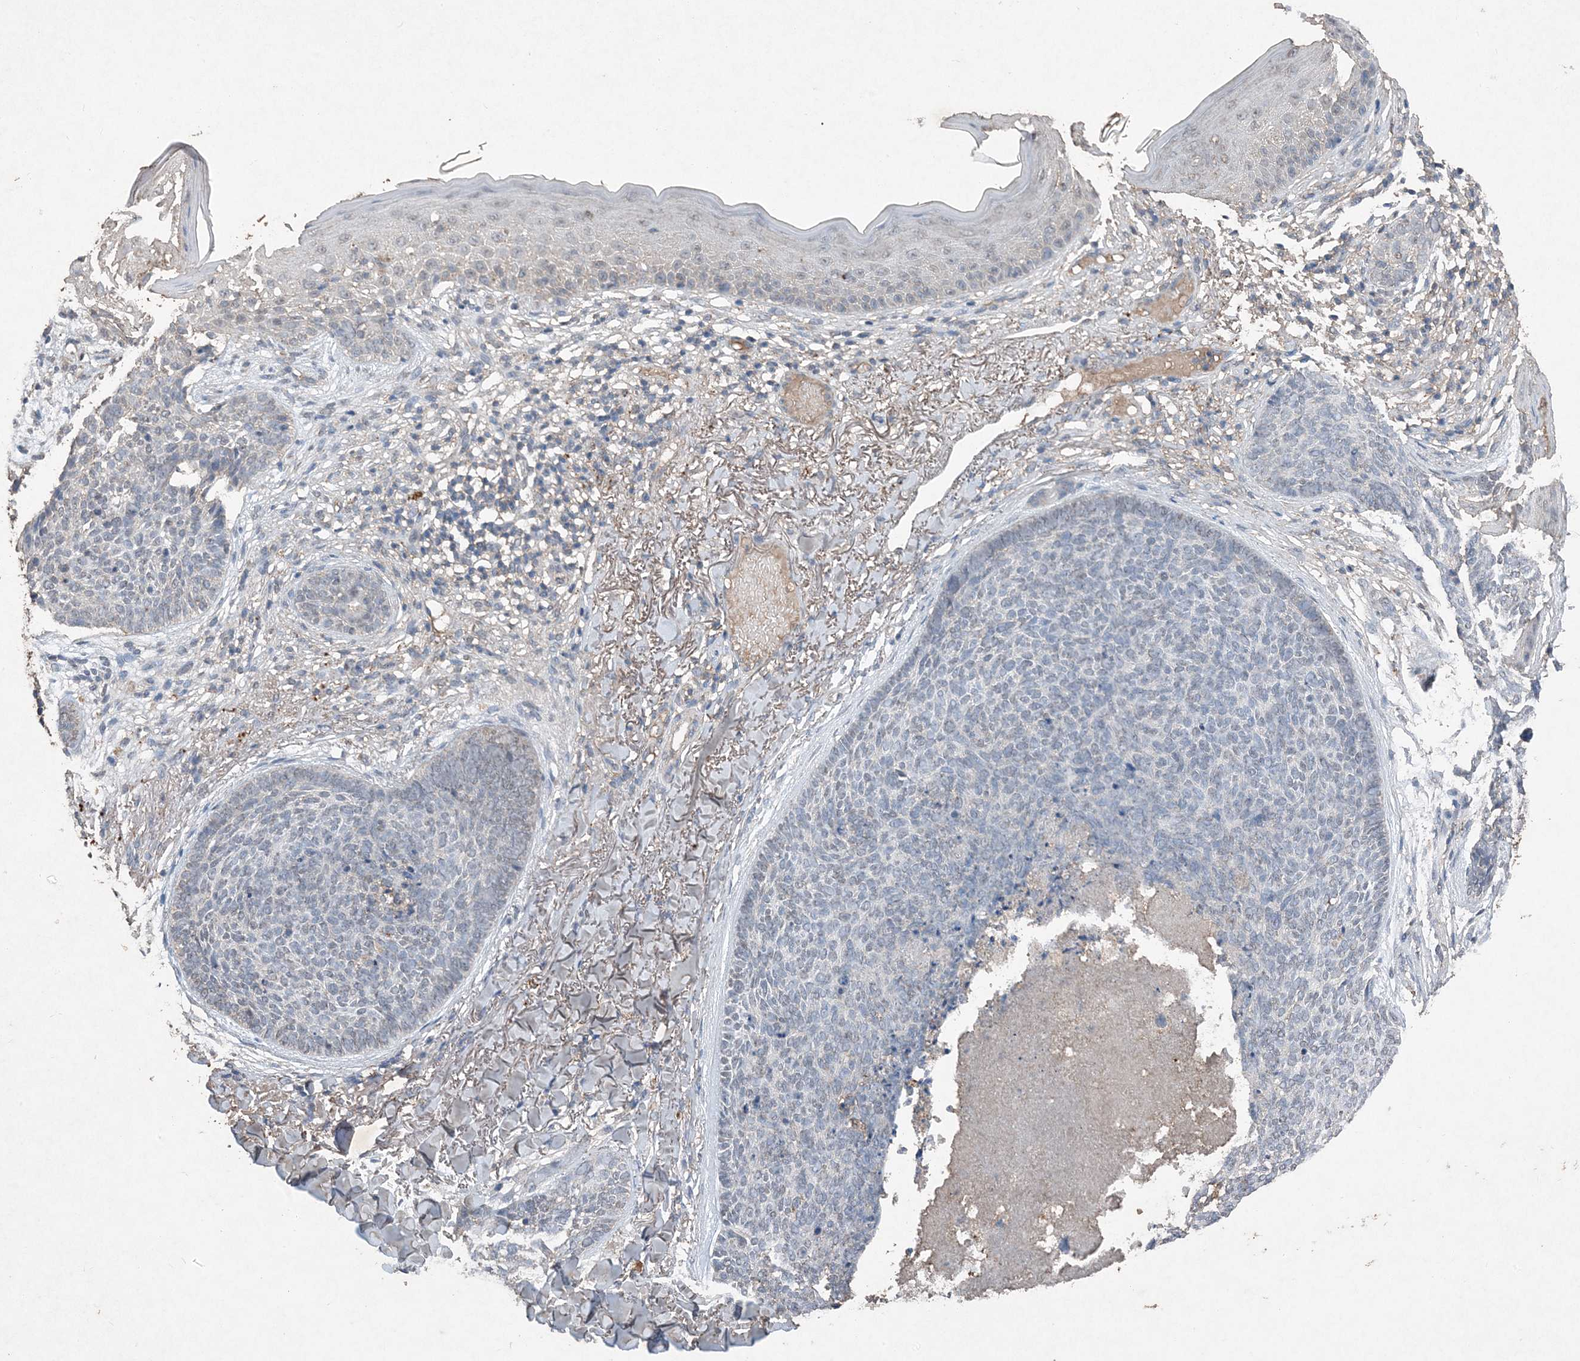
{"staining": {"intensity": "negative", "quantity": "none", "location": "none"}, "tissue": "skin cancer", "cell_type": "Tumor cells", "image_type": "cancer", "snomed": [{"axis": "morphology", "description": "Basal cell carcinoma"}, {"axis": "topography", "description": "Skin"}], "caption": "Tumor cells show no significant protein positivity in basal cell carcinoma (skin). (Stains: DAB immunohistochemistry (IHC) with hematoxylin counter stain, Microscopy: brightfield microscopy at high magnification).", "gene": "FCN3", "patient": {"sex": "female", "age": 70}}